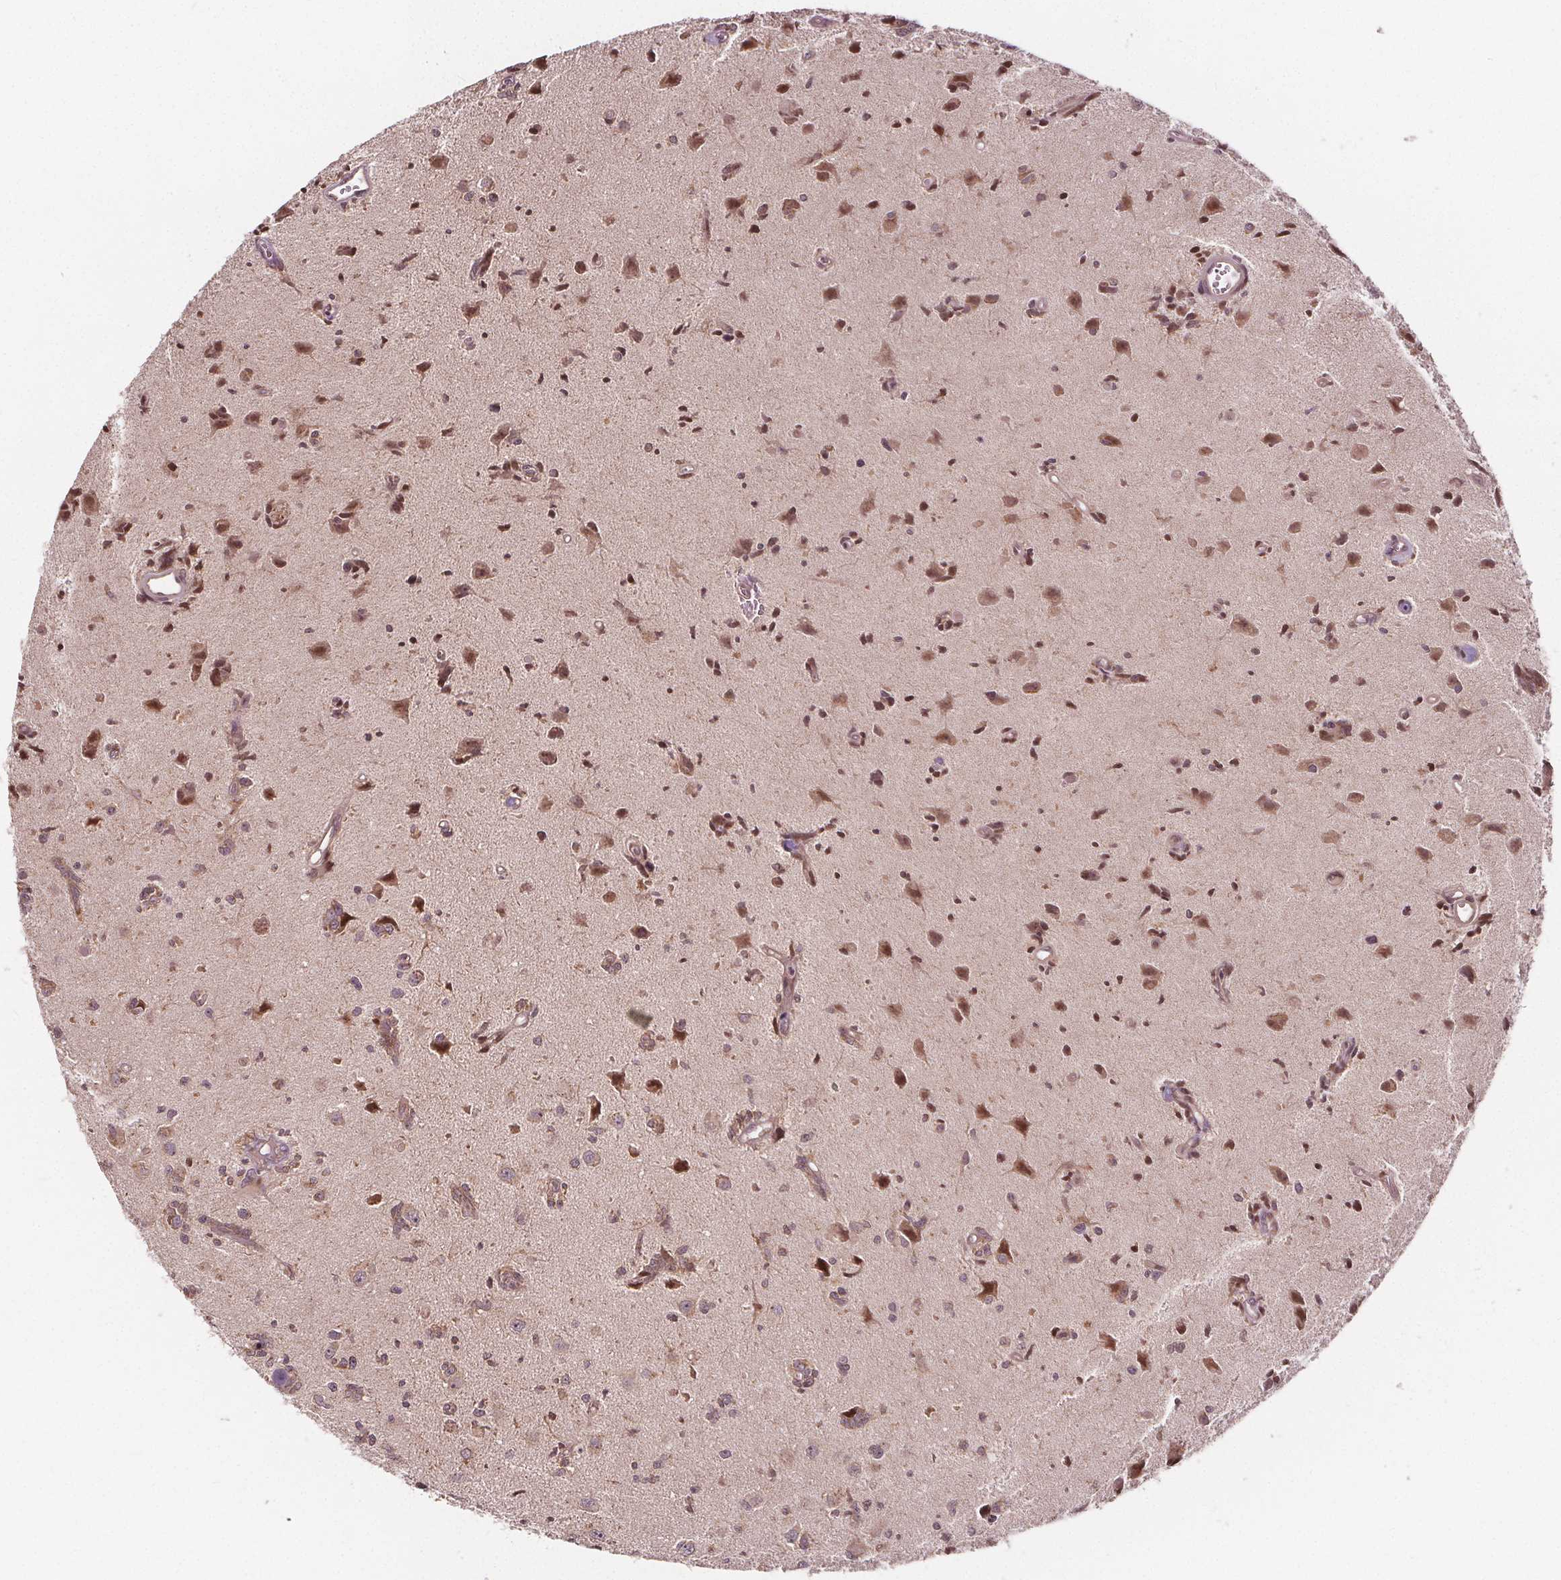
{"staining": {"intensity": "negative", "quantity": "none", "location": "none"}, "tissue": "glioma", "cell_type": "Tumor cells", "image_type": "cancer", "snomed": [{"axis": "morphology", "description": "Glioma, malignant, High grade"}, {"axis": "topography", "description": "Brain"}], "caption": "Immunohistochemistry (IHC) micrograph of malignant glioma (high-grade) stained for a protein (brown), which demonstrates no expression in tumor cells.", "gene": "AKT1S1", "patient": {"sex": "male", "age": 67}}